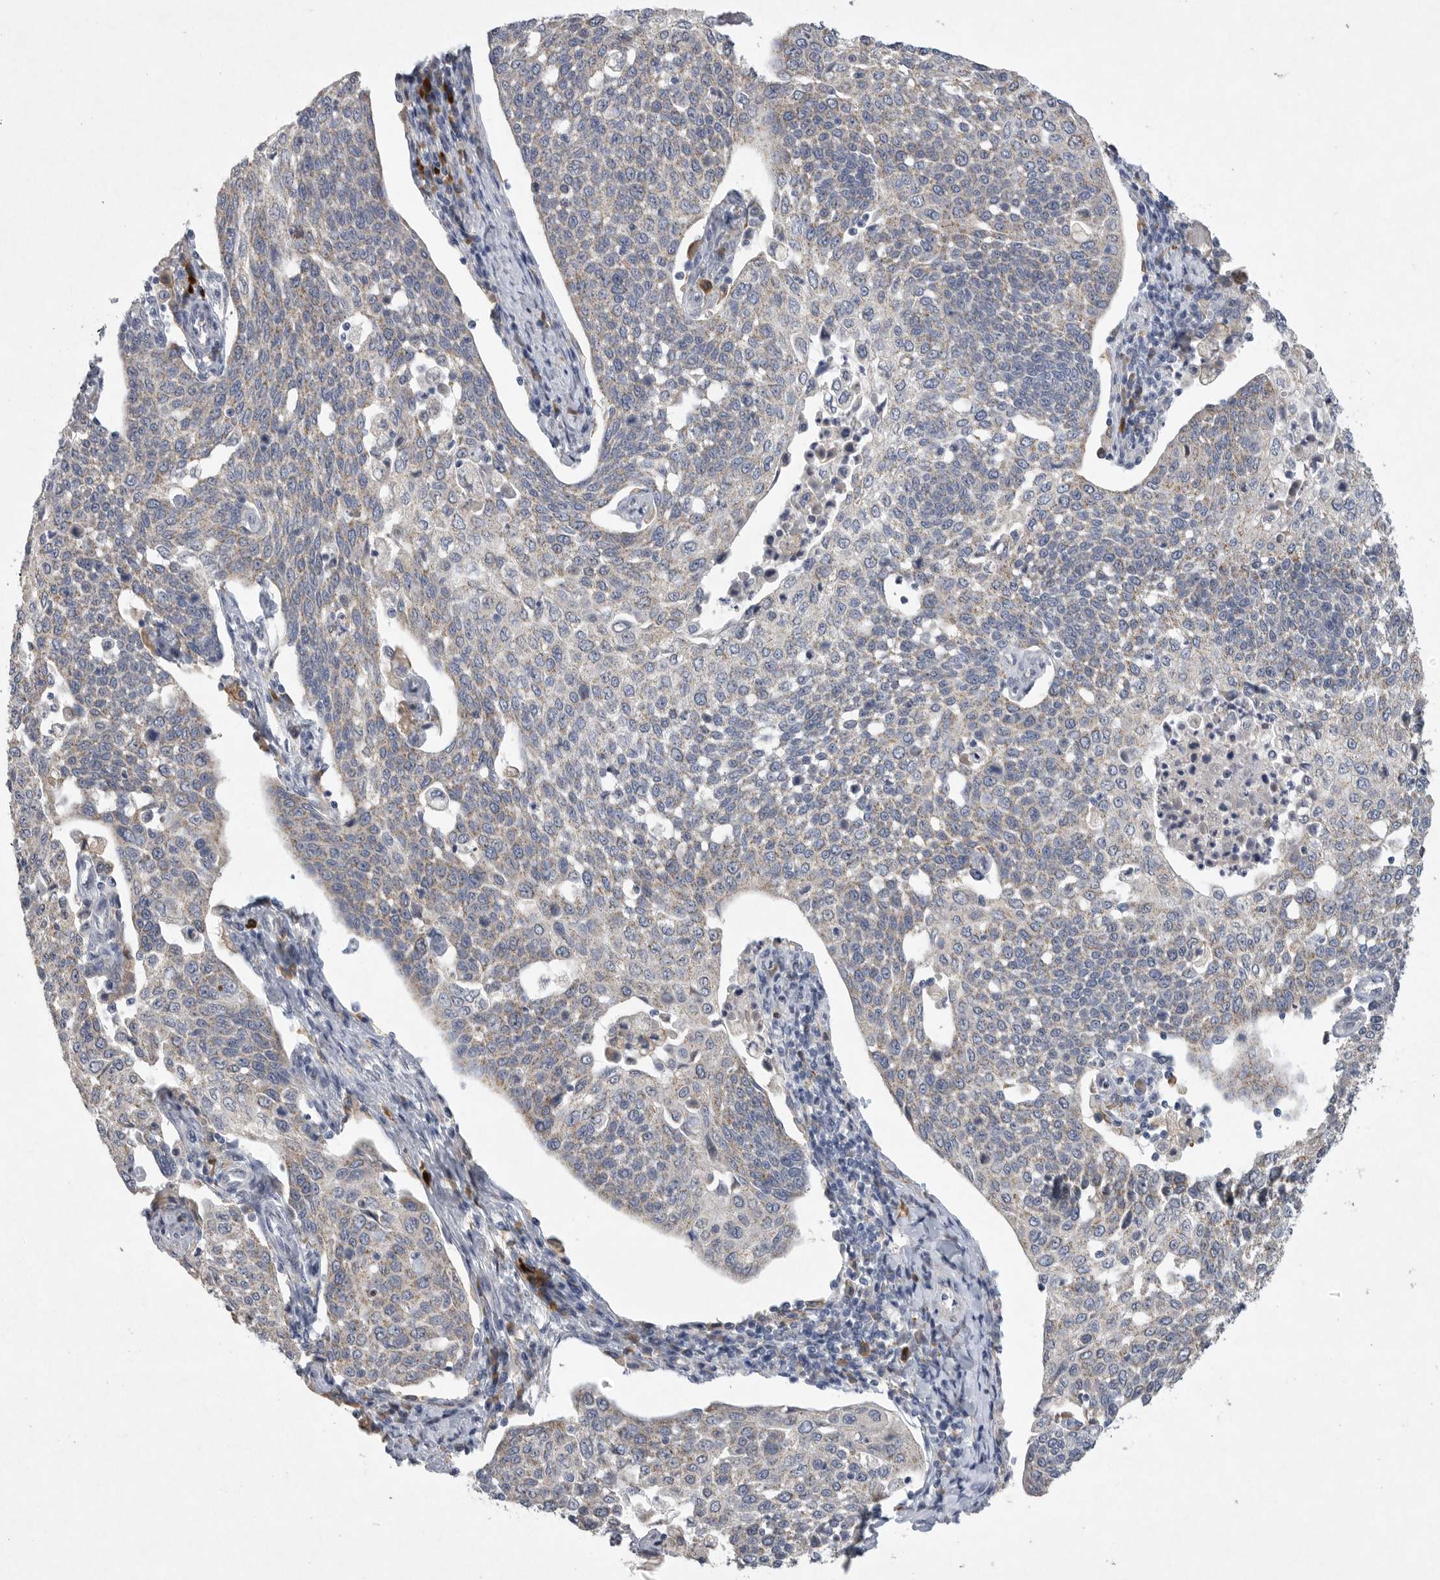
{"staining": {"intensity": "weak", "quantity": "<25%", "location": "cytoplasmic/membranous"}, "tissue": "cervical cancer", "cell_type": "Tumor cells", "image_type": "cancer", "snomed": [{"axis": "morphology", "description": "Squamous cell carcinoma, NOS"}, {"axis": "topography", "description": "Cervix"}], "caption": "There is no significant expression in tumor cells of cervical cancer.", "gene": "EDEM3", "patient": {"sex": "female", "age": 34}}